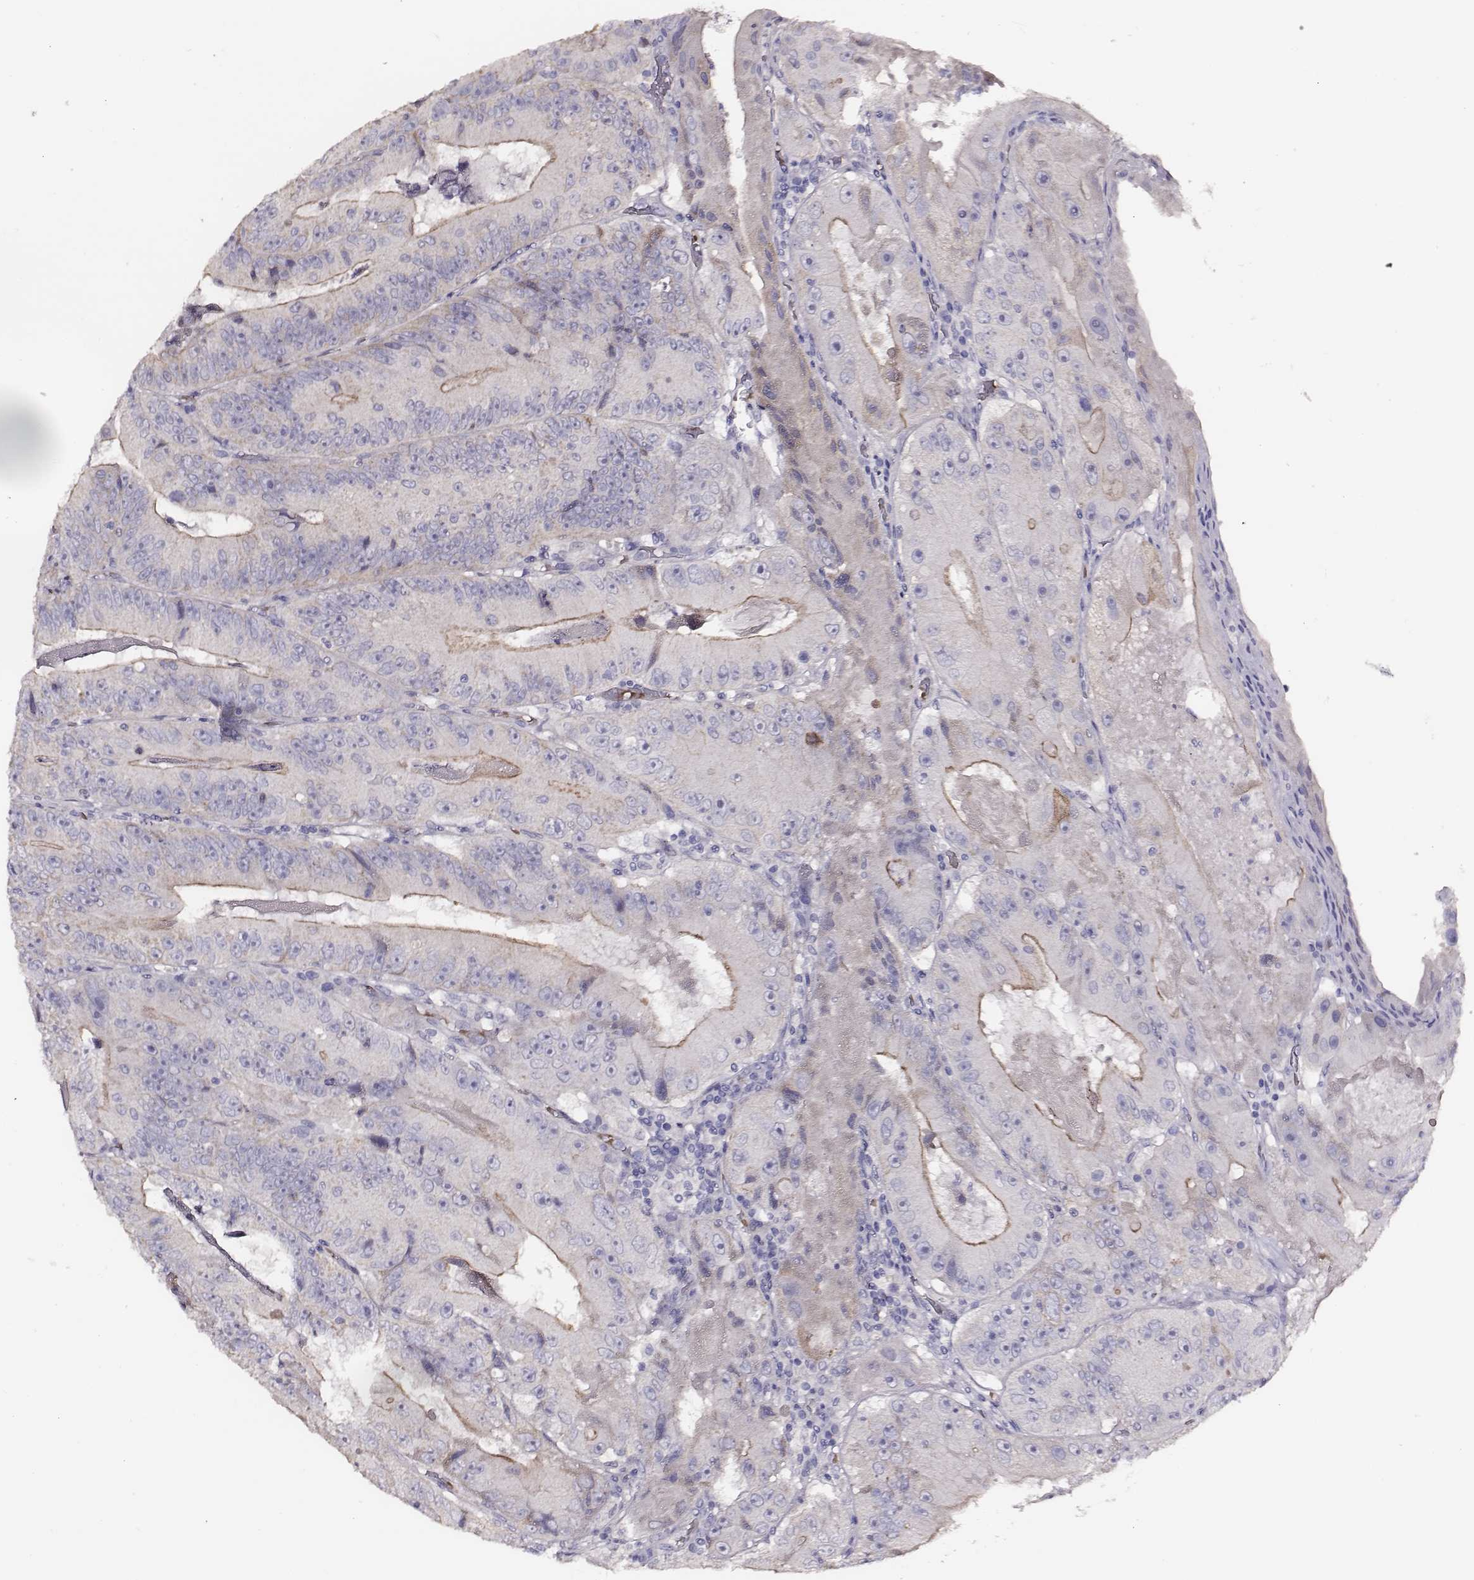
{"staining": {"intensity": "negative", "quantity": "none", "location": "none"}, "tissue": "colorectal cancer", "cell_type": "Tumor cells", "image_type": "cancer", "snomed": [{"axis": "morphology", "description": "Adenocarcinoma, NOS"}, {"axis": "topography", "description": "Colon"}], "caption": "IHC histopathology image of colorectal cancer (adenocarcinoma) stained for a protein (brown), which reveals no expression in tumor cells.", "gene": "AADAT", "patient": {"sex": "female", "age": 86}}